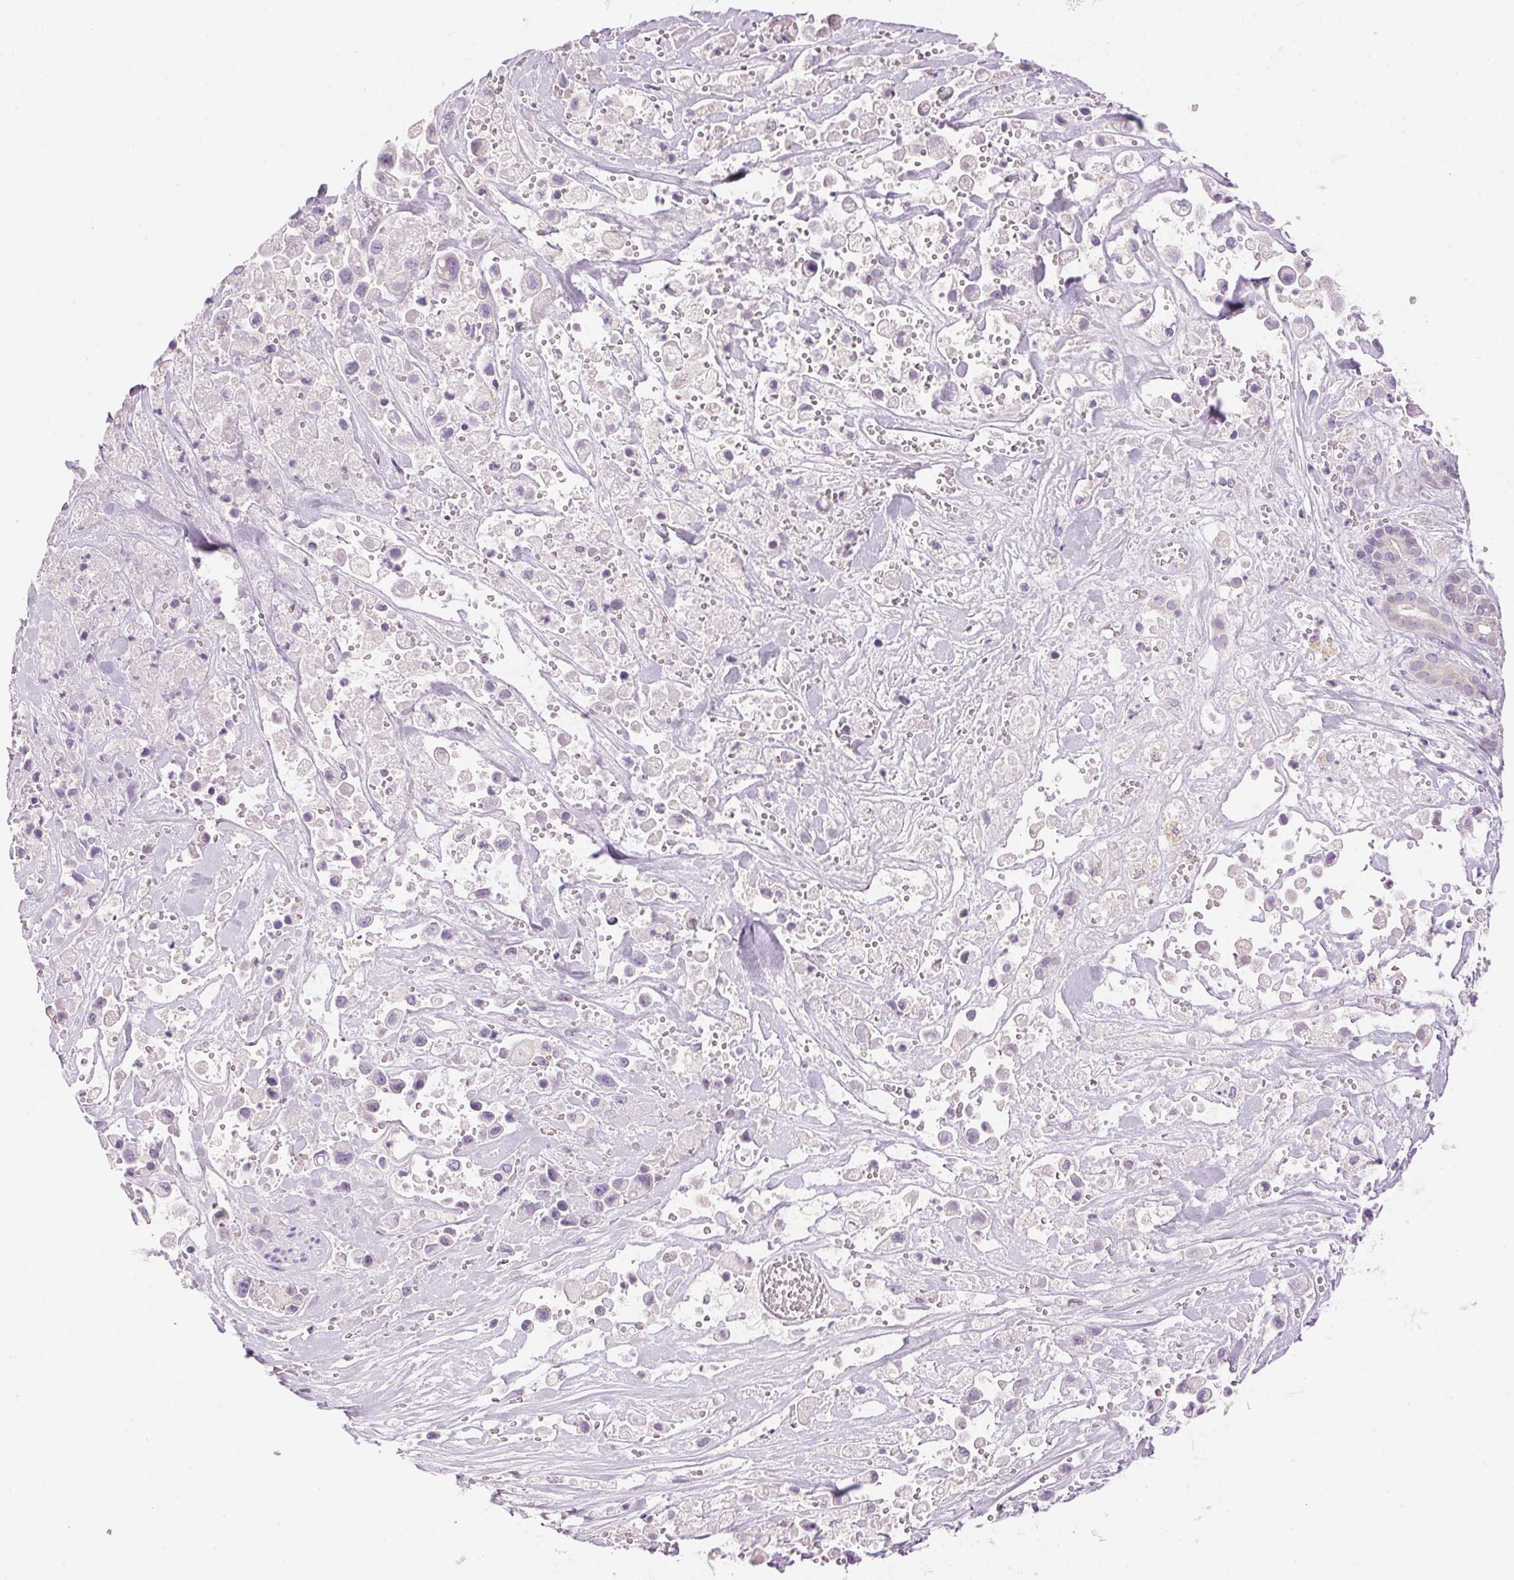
{"staining": {"intensity": "negative", "quantity": "none", "location": "none"}, "tissue": "pancreatic cancer", "cell_type": "Tumor cells", "image_type": "cancer", "snomed": [{"axis": "morphology", "description": "Adenocarcinoma, NOS"}, {"axis": "topography", "description": "Pancreas"}], "caption": "Immunohistochemical staining of human pancreatic cancer displays no significant positivity in tumor cells.", "gene": "HSD17B2", "patient": {"sex": "male", "age": 44}}